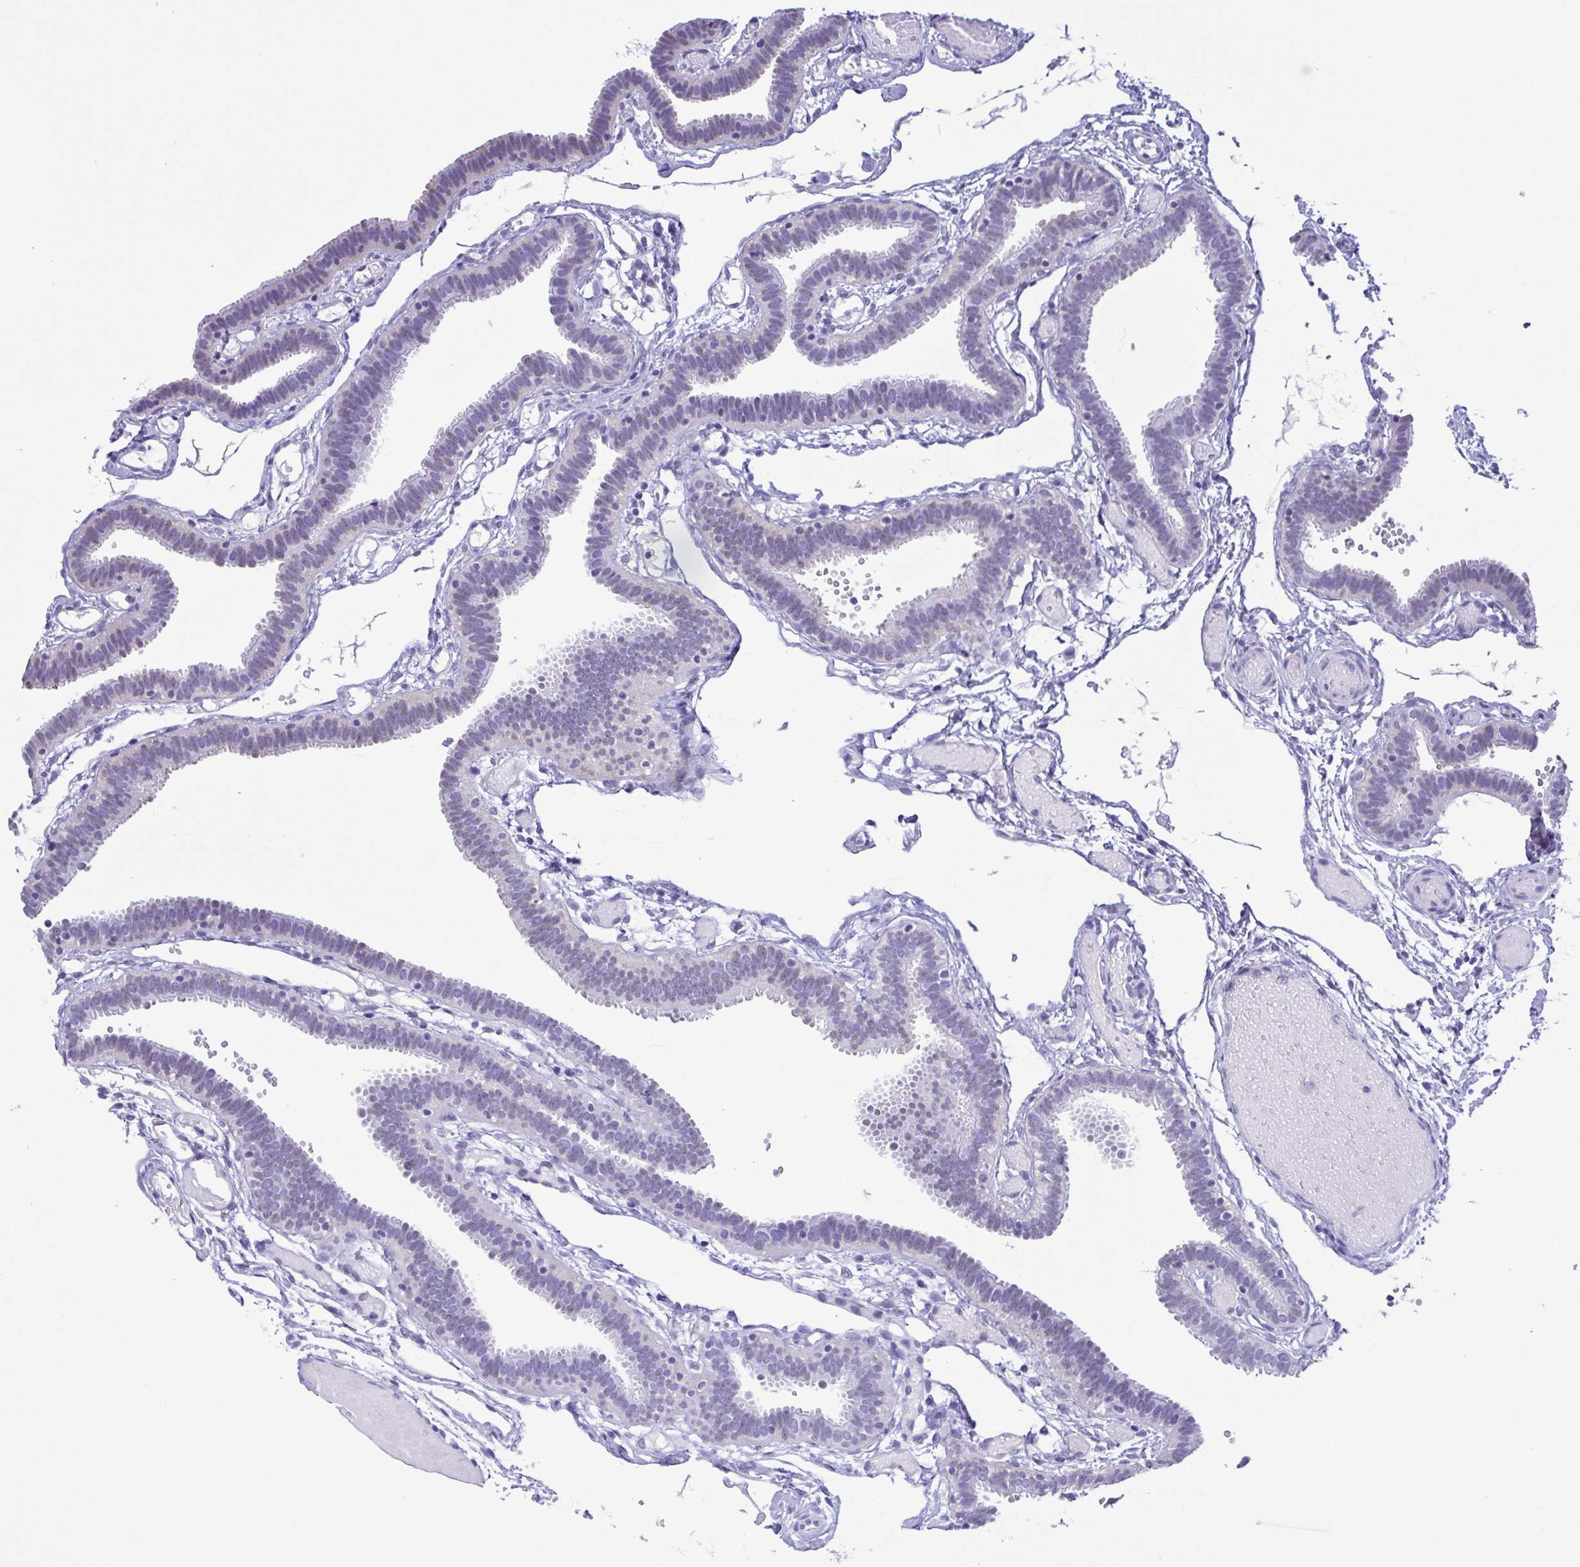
{"staining": {"intensity": "negative", "quantity": "none", "location": "none"}, "tissue": "fallopian tube", "cell_type": "Glandular cells", "image_type": "normal", "snomed": [{"axis": "morphology", "description": "Normal tissue, NOS"}, {"axis": "topography", "description": "Fallopian tube"}], "caption": "This is a micrograph of immunohistochemistry staining of normal fallopian tube, which shows no positivity in glandular cells.", "gene": "LDHC", "patient": {"sex": "female", "age": 37}}